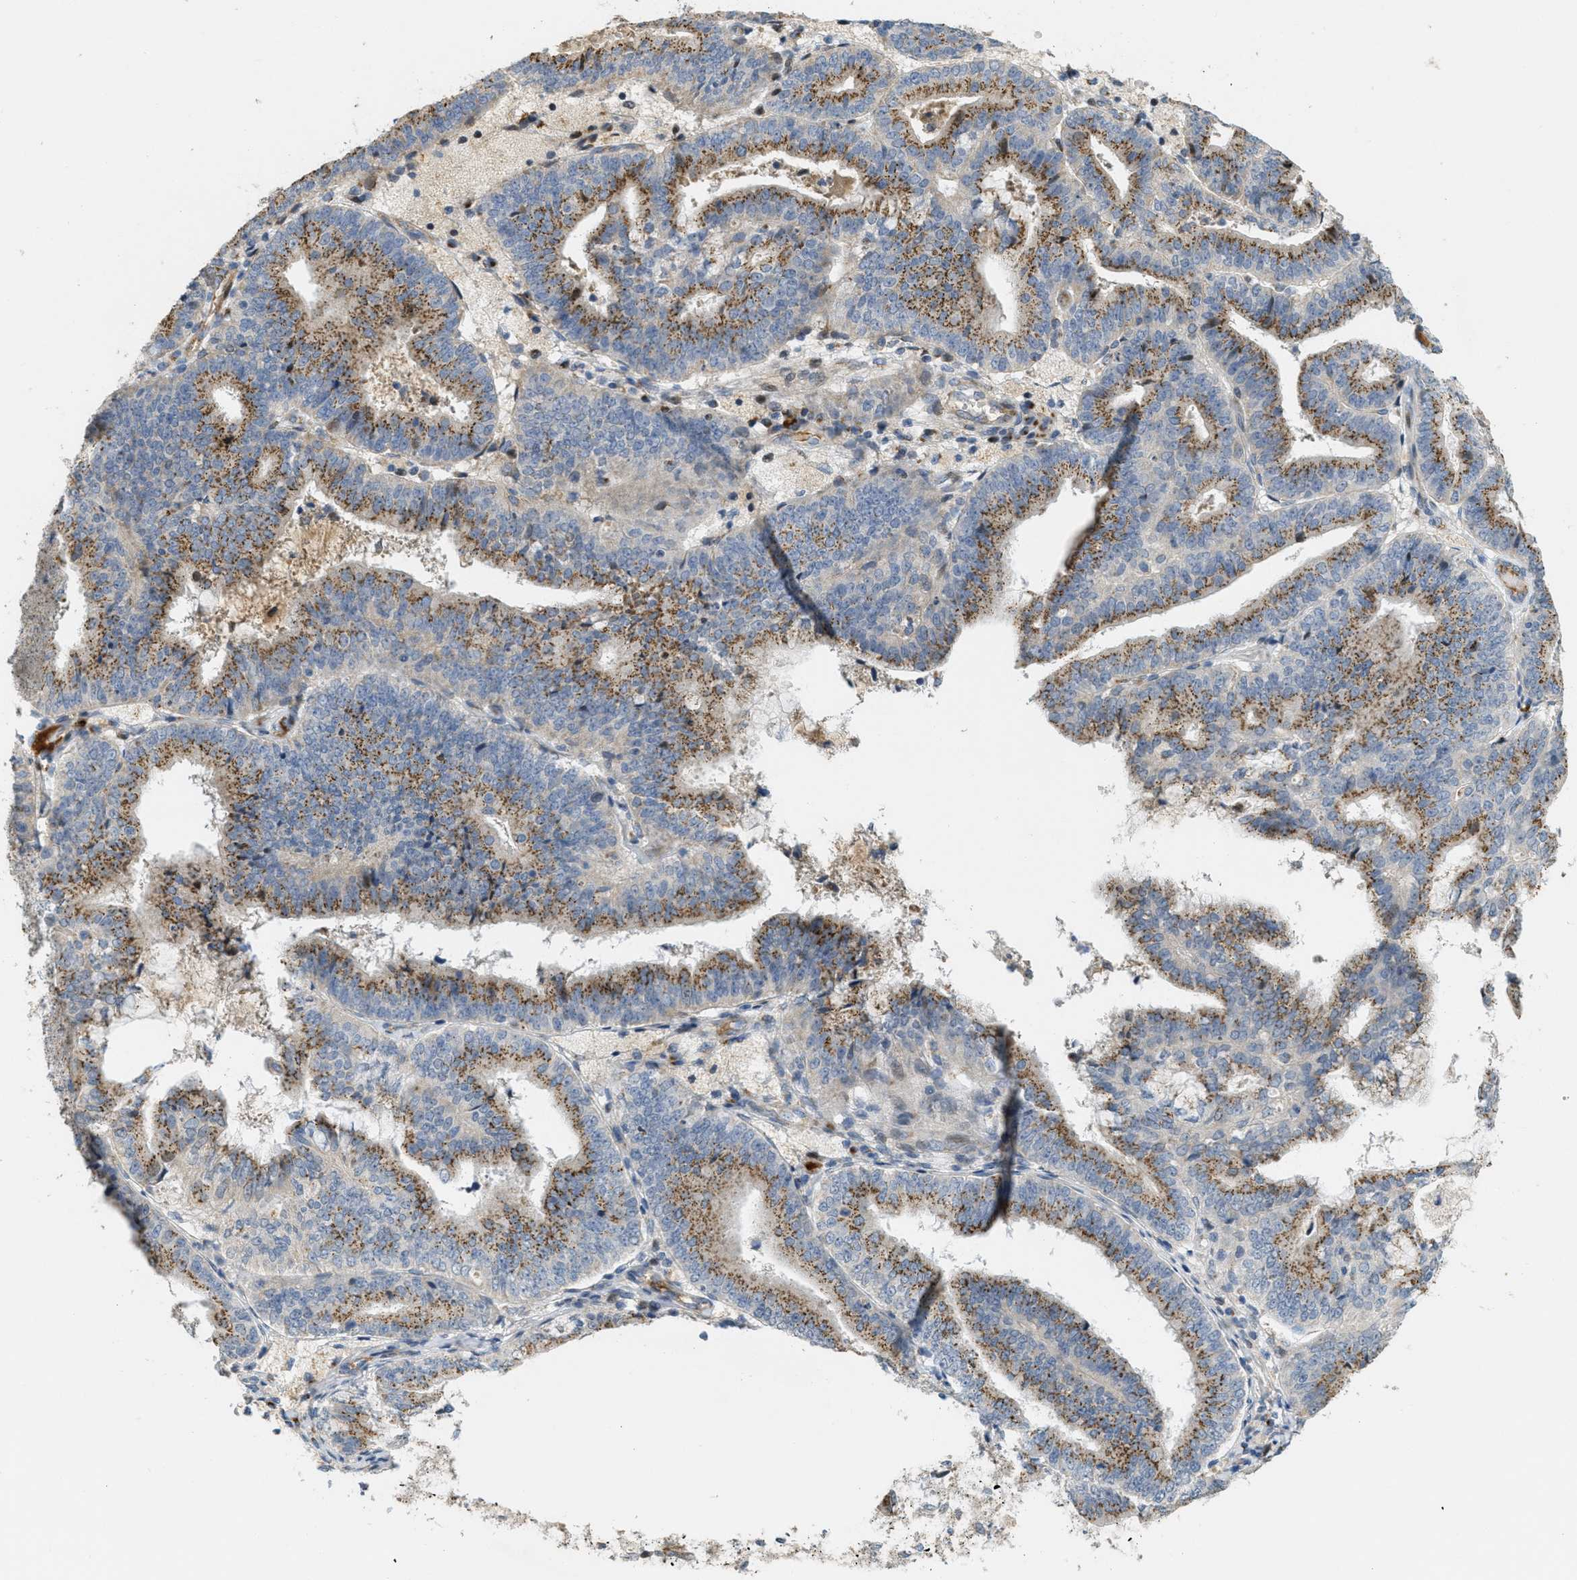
{"staining": {"intensity": "moderate", "quantity": ">75%", "location": "cytoplasmic/membranous"}, "tissue": "endometrial cancer", "cell_type": "Tumor cells", "image_type": "cancer", "snomed": [{"axis": "morphology", "description": "Adenocarcinoma, NOS"}, {"axis": "topography", "description": "Endometrium"}], "caption": "The image displays immunohistochemical staining of adenocarcinoma (endometrial). There is moderate cytoplasmic/membranous expression is appreciated in about >75% of tumor cells. The staining is performed using DAB (3,3'-diaminobenzidine) brown chromogen to label protein expression. The nuclei are counter-stained blue using hematoxylin.", "gene": "ZFPL1", "patient": {"sex": "female", "age": 63}}